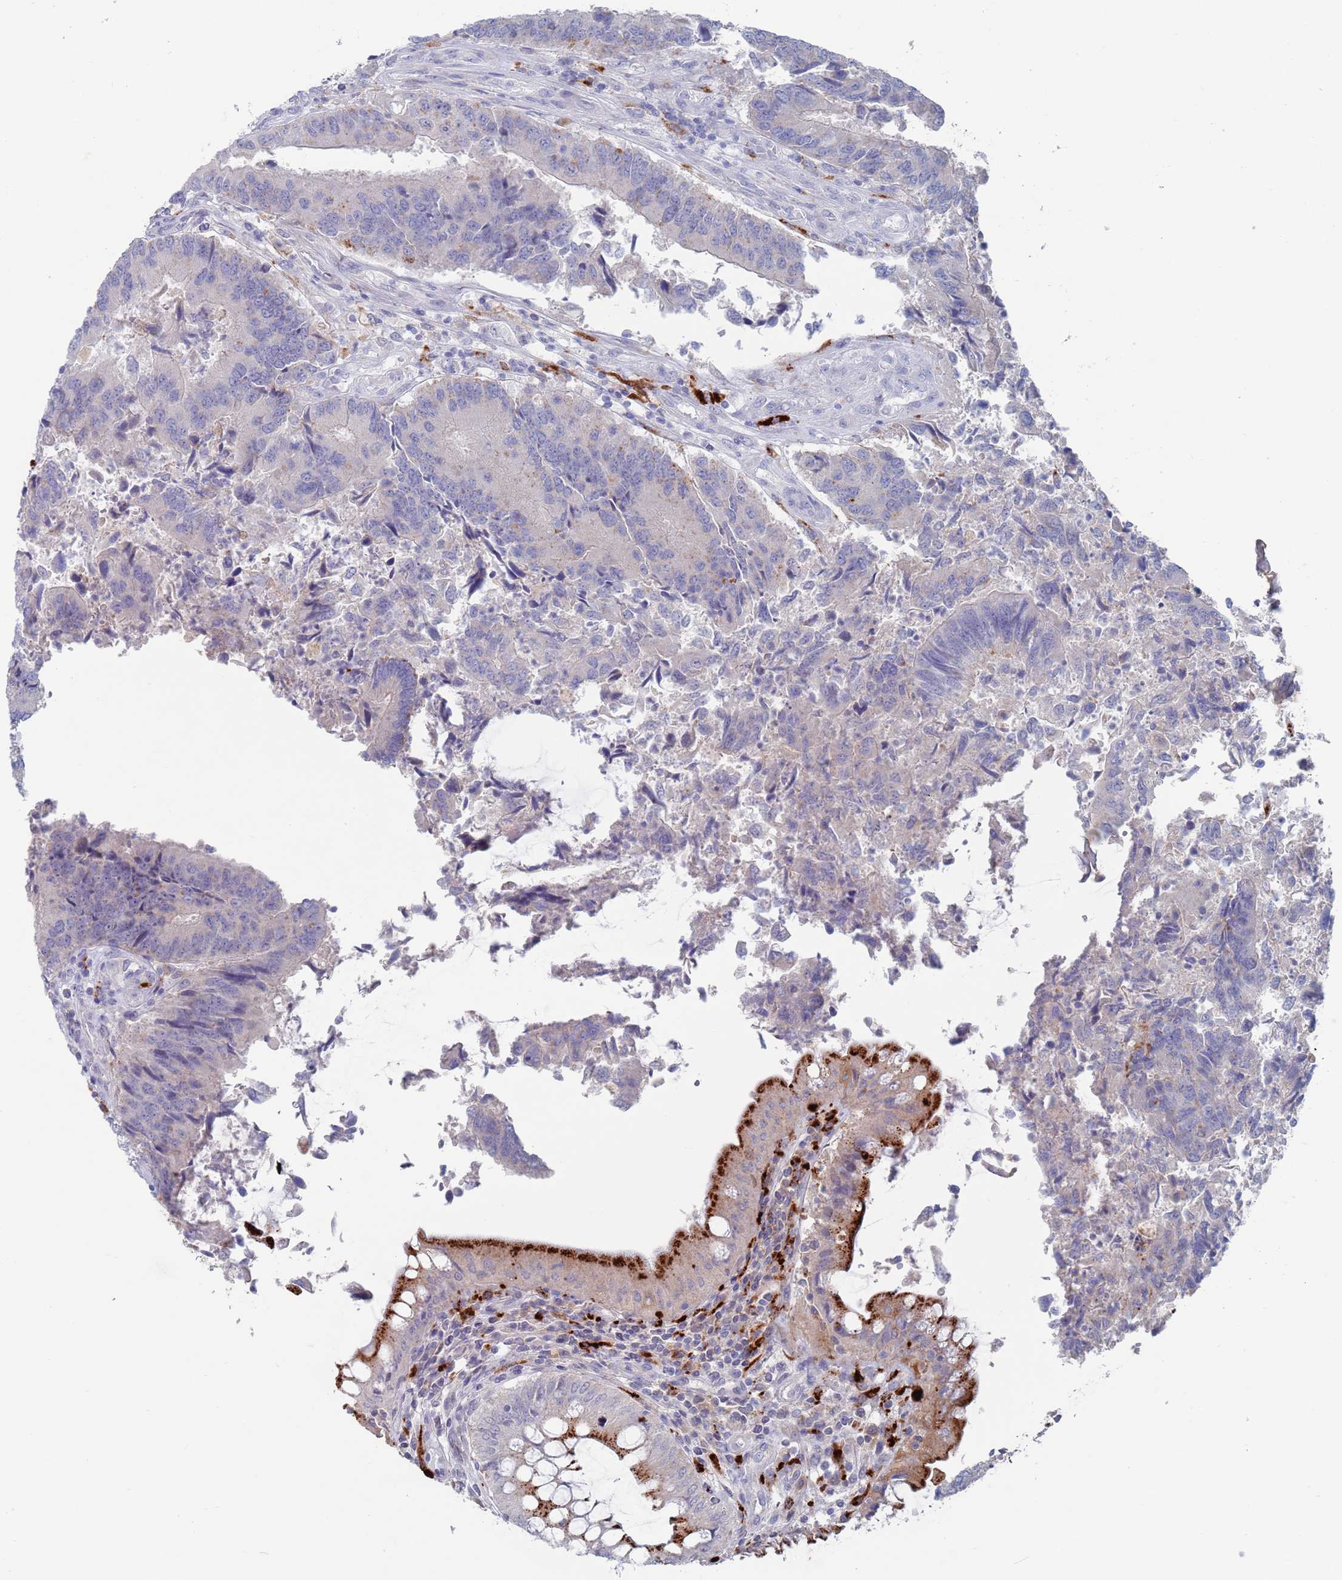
{"staining": {"intensity": "negative", "quantity": "none", "location": "none"}, "tissue": "colorectal cancer", "cell_type": "Tumor cells", "image_type": "cancer", "snomed": [{"axis": "morphology", "description": "Adenocarcinoma, NOS"}, {"axis": "topography", "description": "Colon"}], "caption": "IHC of human colorectal cancer (adenocarcinoma) shows no expression in tumor cells. (IHC, brightfield microscopy, high magnification).", "gene": "FUCA1", "patient": {"sex": "female", "age": 67}}